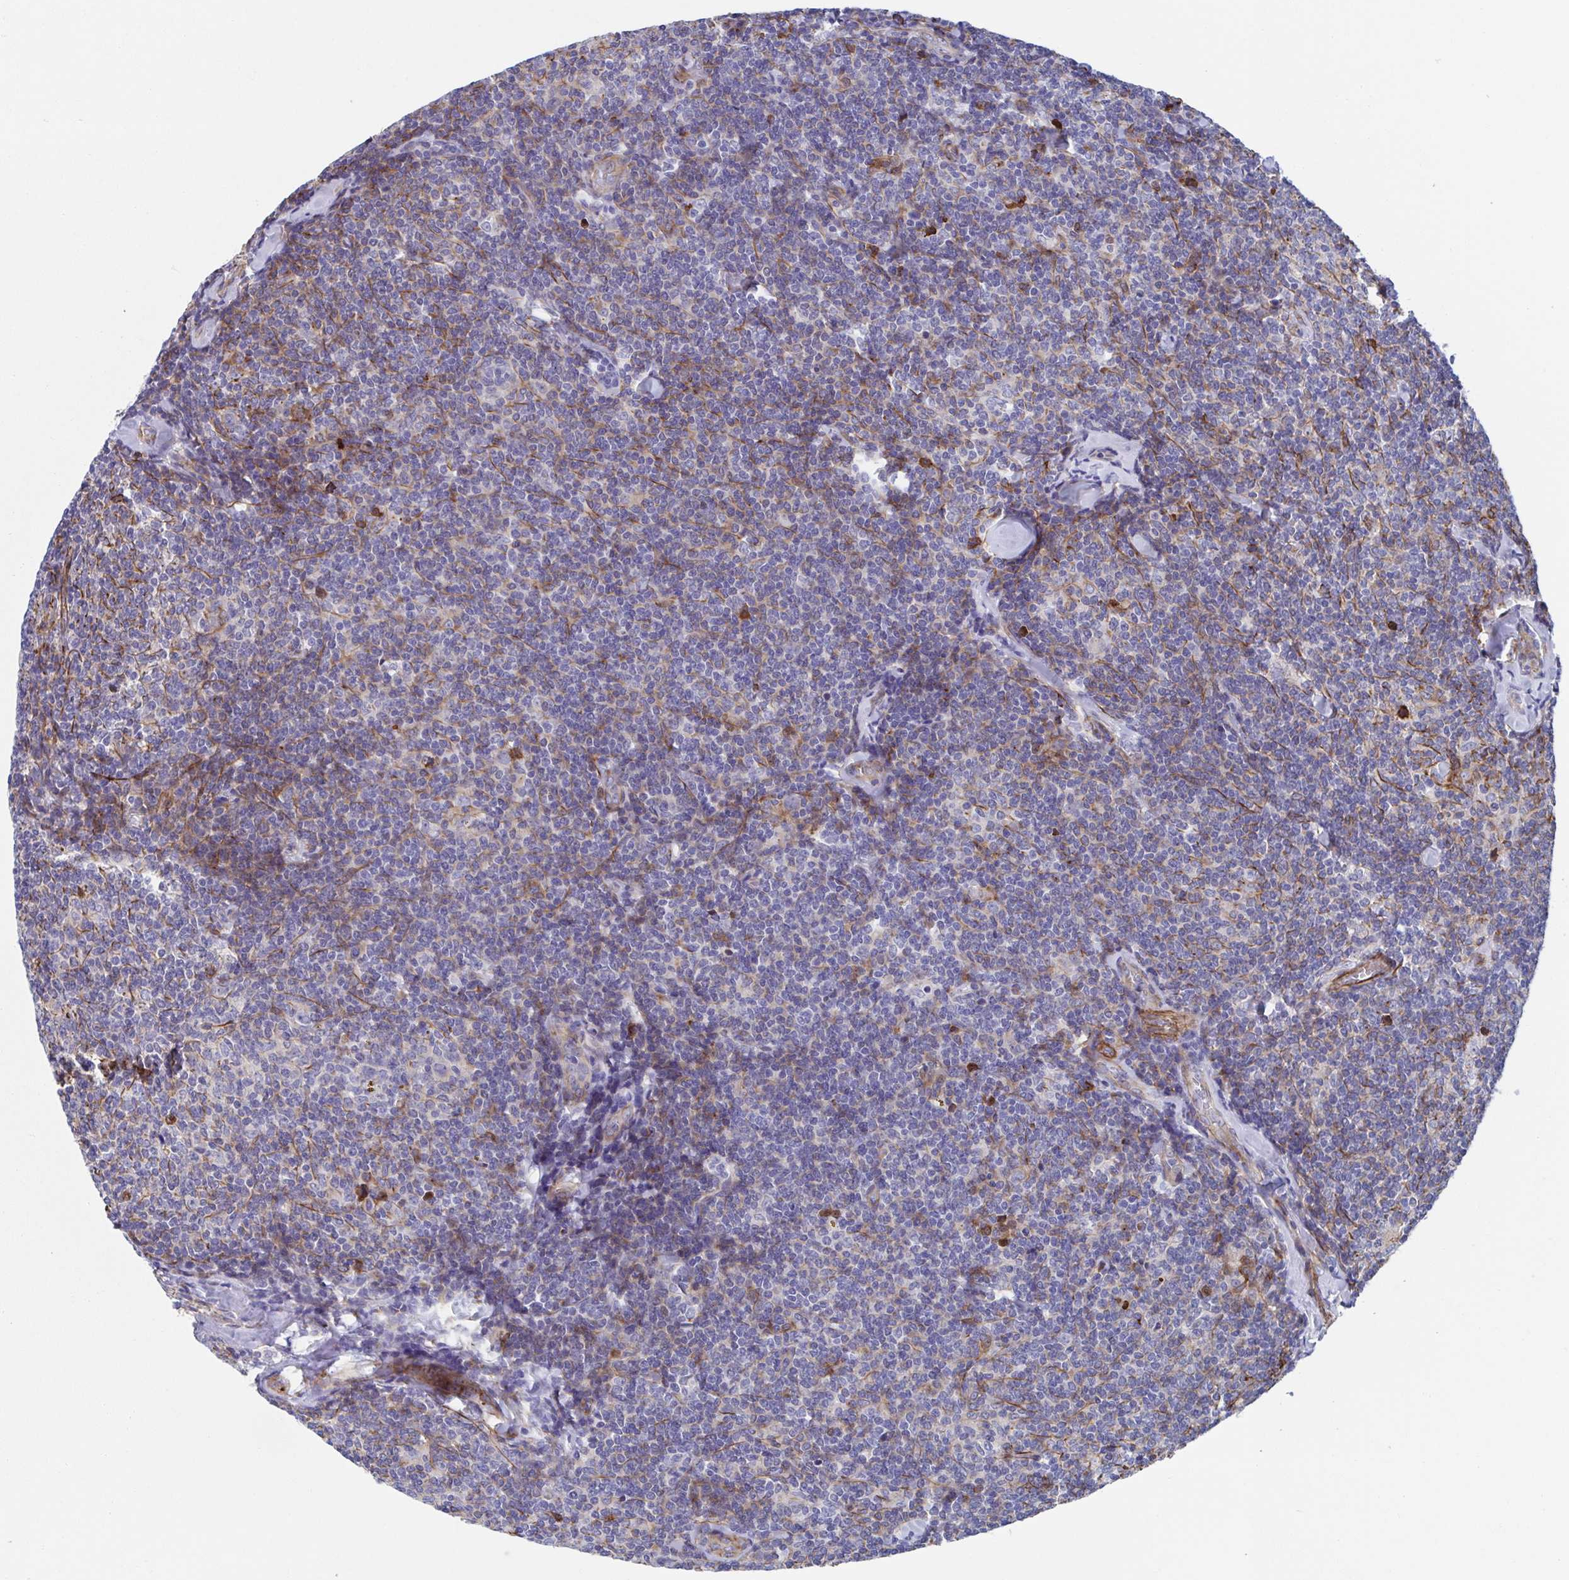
{"staining": {"intensity": "weak", "quantity": "<25%", "location": "cytoplasmic/membranous"}, "tissue": "lymphoma", "cell_type": "Tumor cells", "image_type": "cancer", "snomed": [{"axis": "morphology", "description": "Malignant lymphoma, non-Hodgkin's type, Low grade"}, {"axis": "topography", "description": "Lymph node"}], "caption": "Malignant lymphoma, non-Hodgkin's type (low-grade) was stained to show a protein in brown. There is no significant expression in tumor cells. Nuclei are stained in blue.", "gene": "KLC3", "patient": {"sex": "female", "age": 56}}